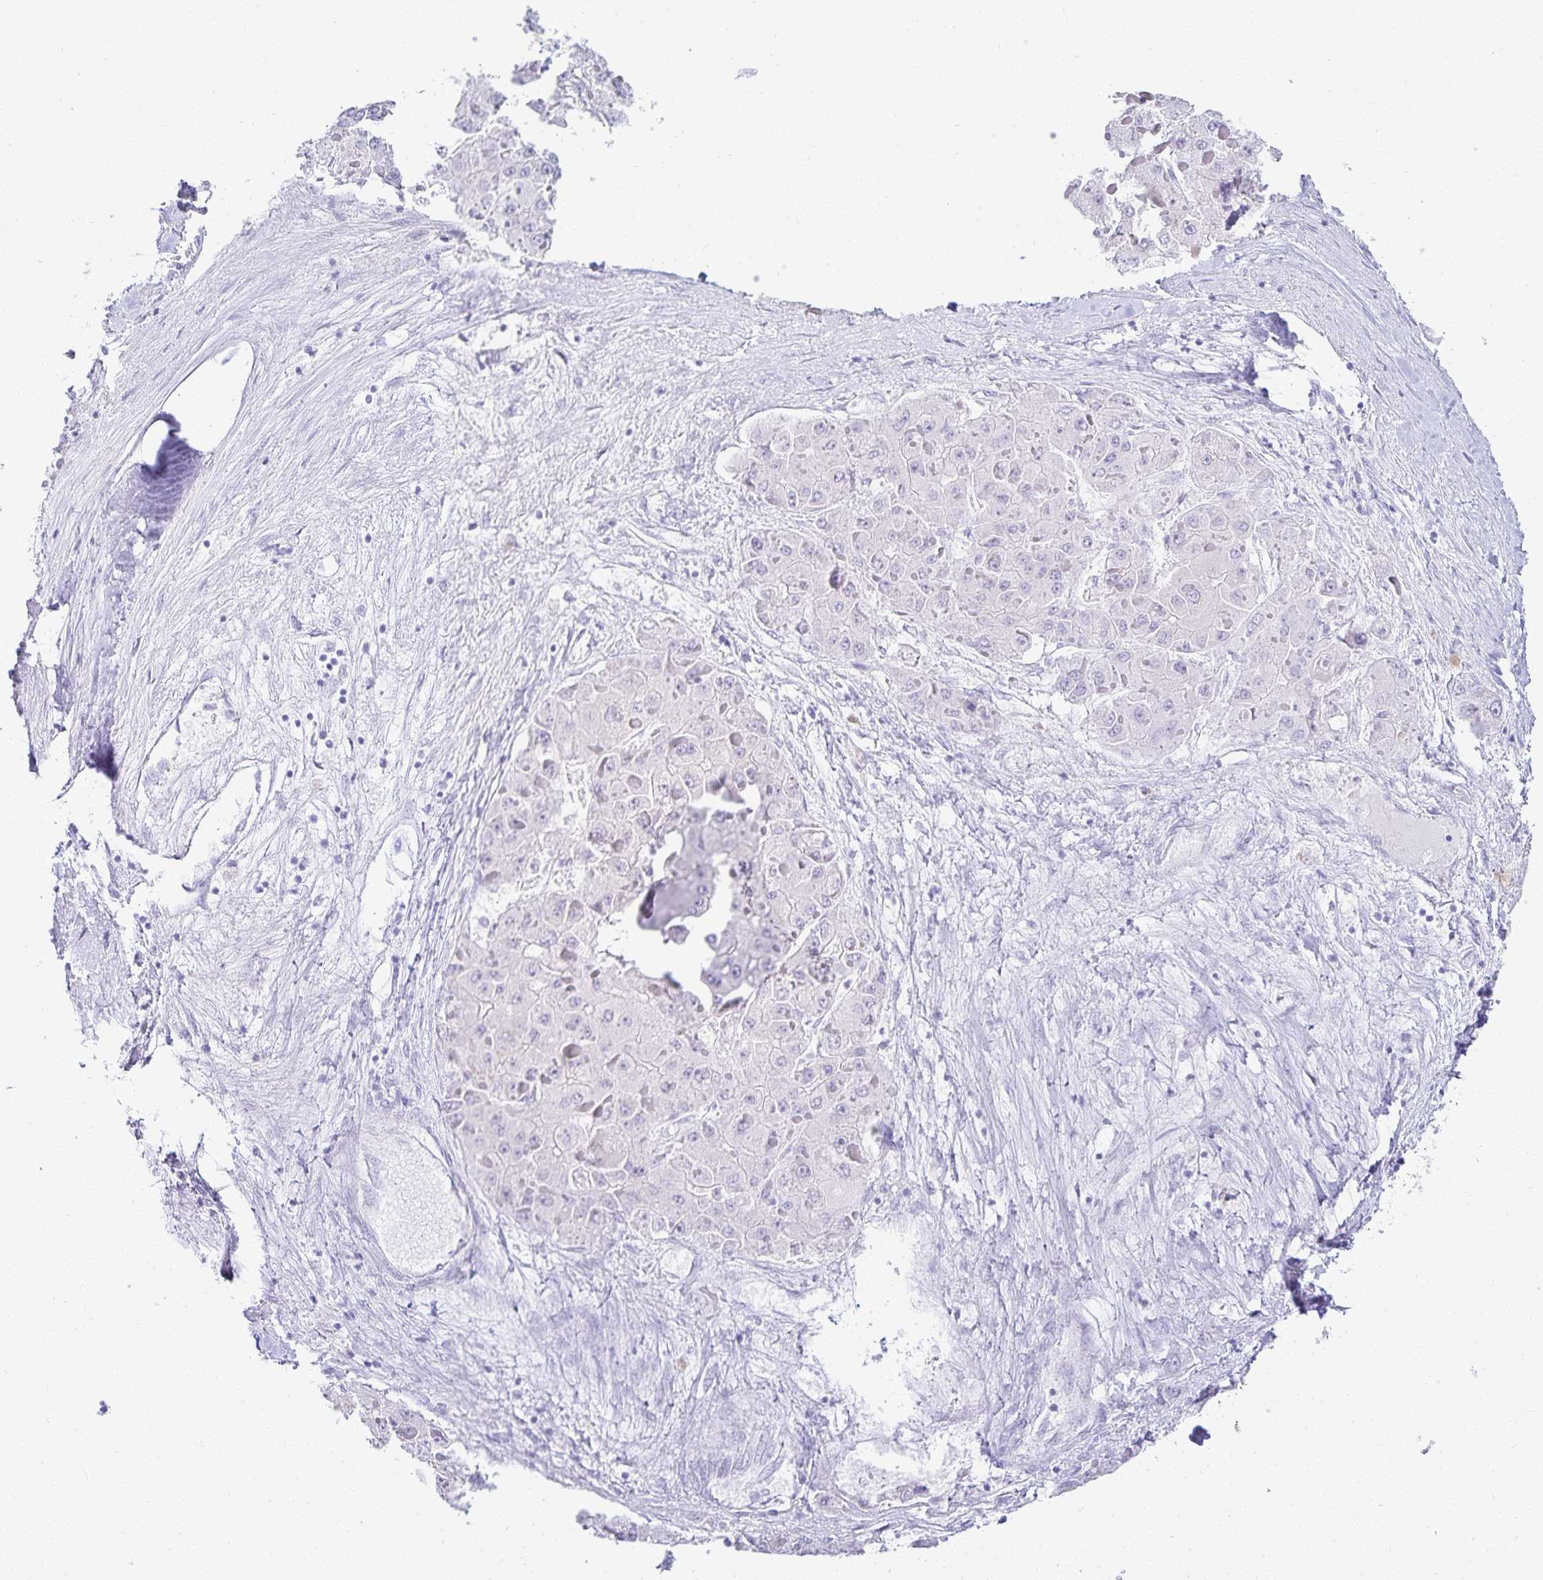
{"staining": {"intensity": "negative", "quantity": "none", "location": "none"}, "tissue": "liver cancer", "cell_type": "Tumor cells", "image_type": "cancer", "snomed": [{"axis": "morphology", "description": "Carcinoma, Hepatocellular, NOS"}, {"axis": "topography", "description": "Liver"}], "caption": "DAB immunohistochemical staining of liver hepatocellular carcinoma shows no significant positivity in tumor cells.", "gene": "GP2", "patient": {"sex": "female", "age": 73}}